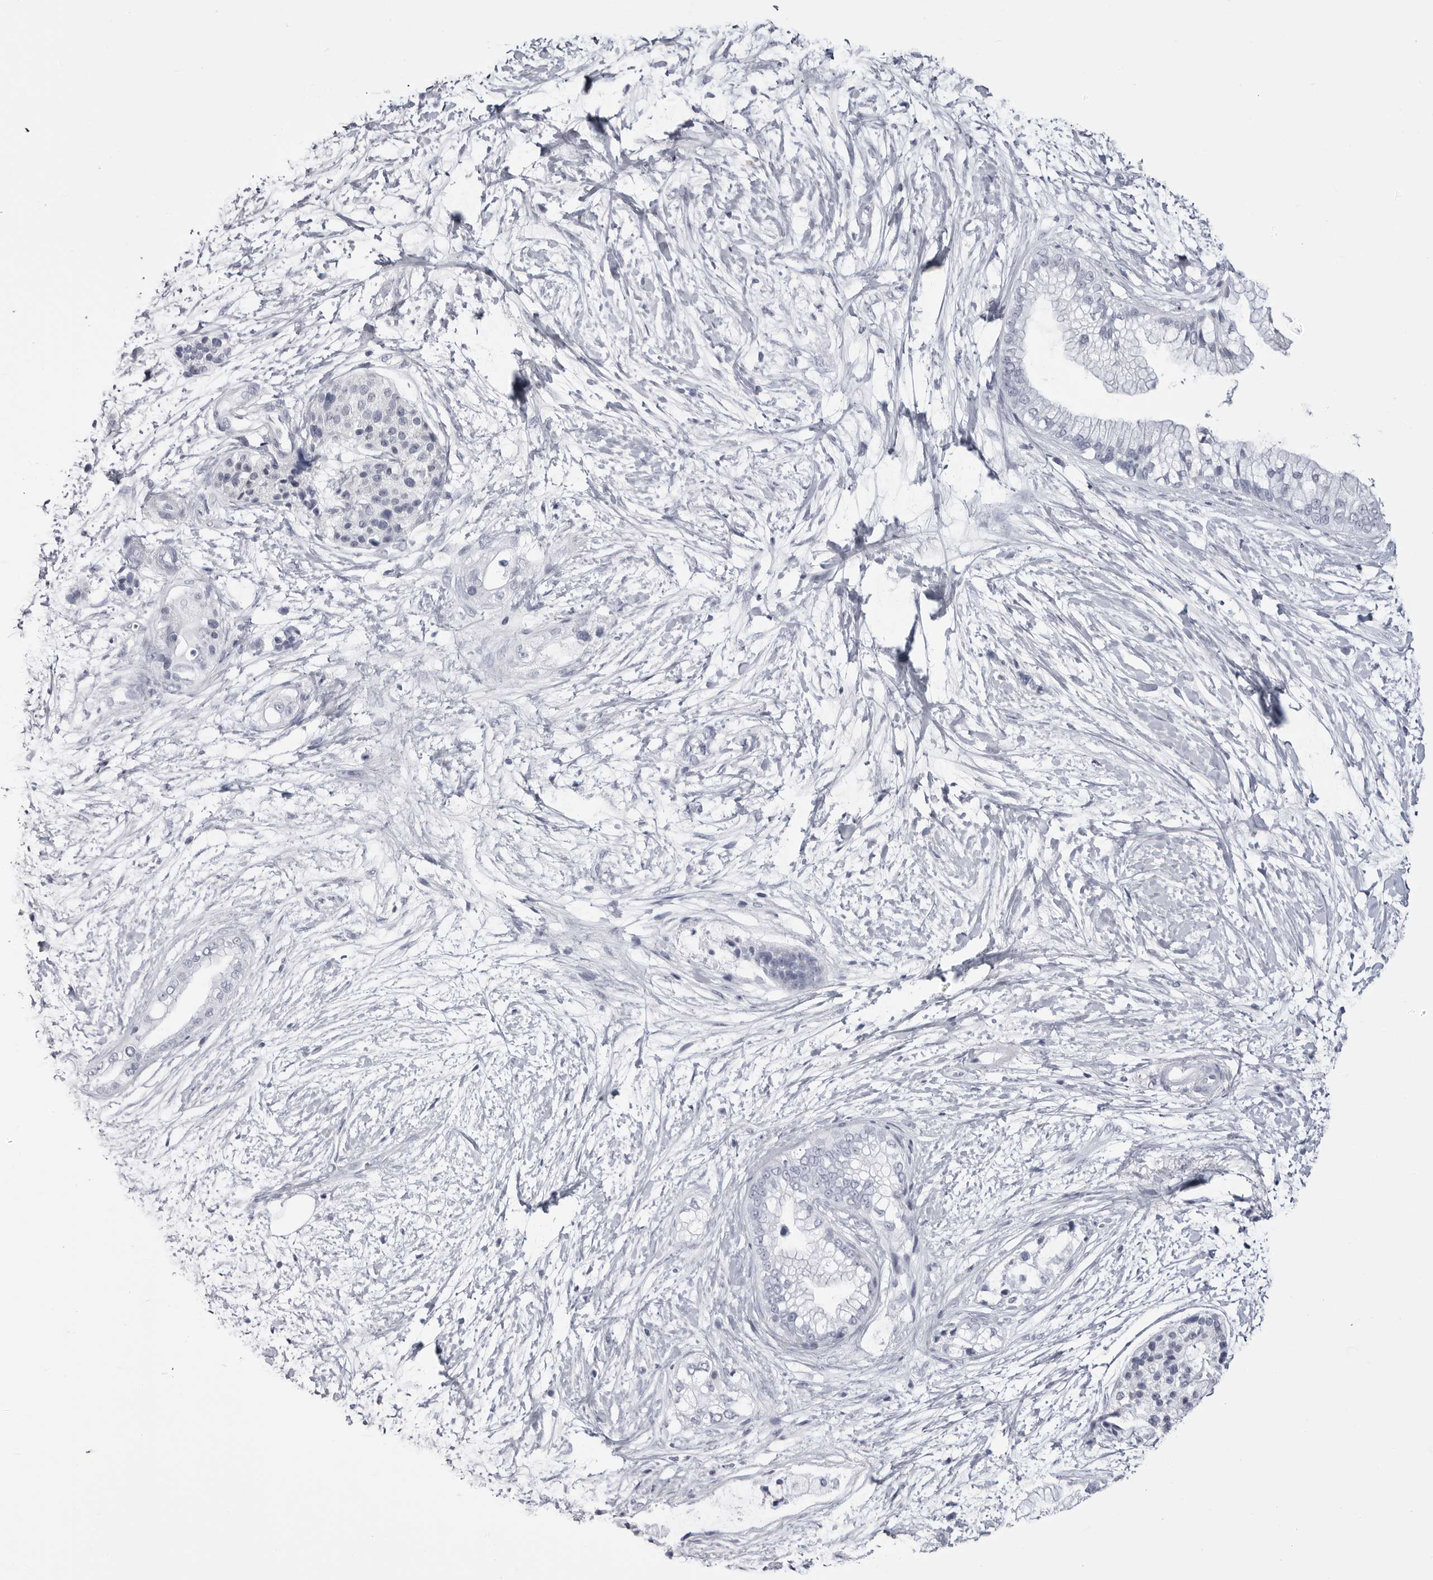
{"staining": {"intensity": "negative", "quantity": "none", "location": "none"}, "tissue": "pancreatic cancer", "cell_type": "Tumor cells", "image_type": "cancer", "snomed": [{"axis": "morphology", "description": "Adenocarcinoma, NOS"}, {"axis": "topography", "description": "Pancreas"}], "caption": "IHC histopathology image of pancreatic adenocarcinoma stained for a protein (brown), which displays no expression in tumor cells.", "gene": "STAP2", "patient": {"sex": "male", "age": 68}}